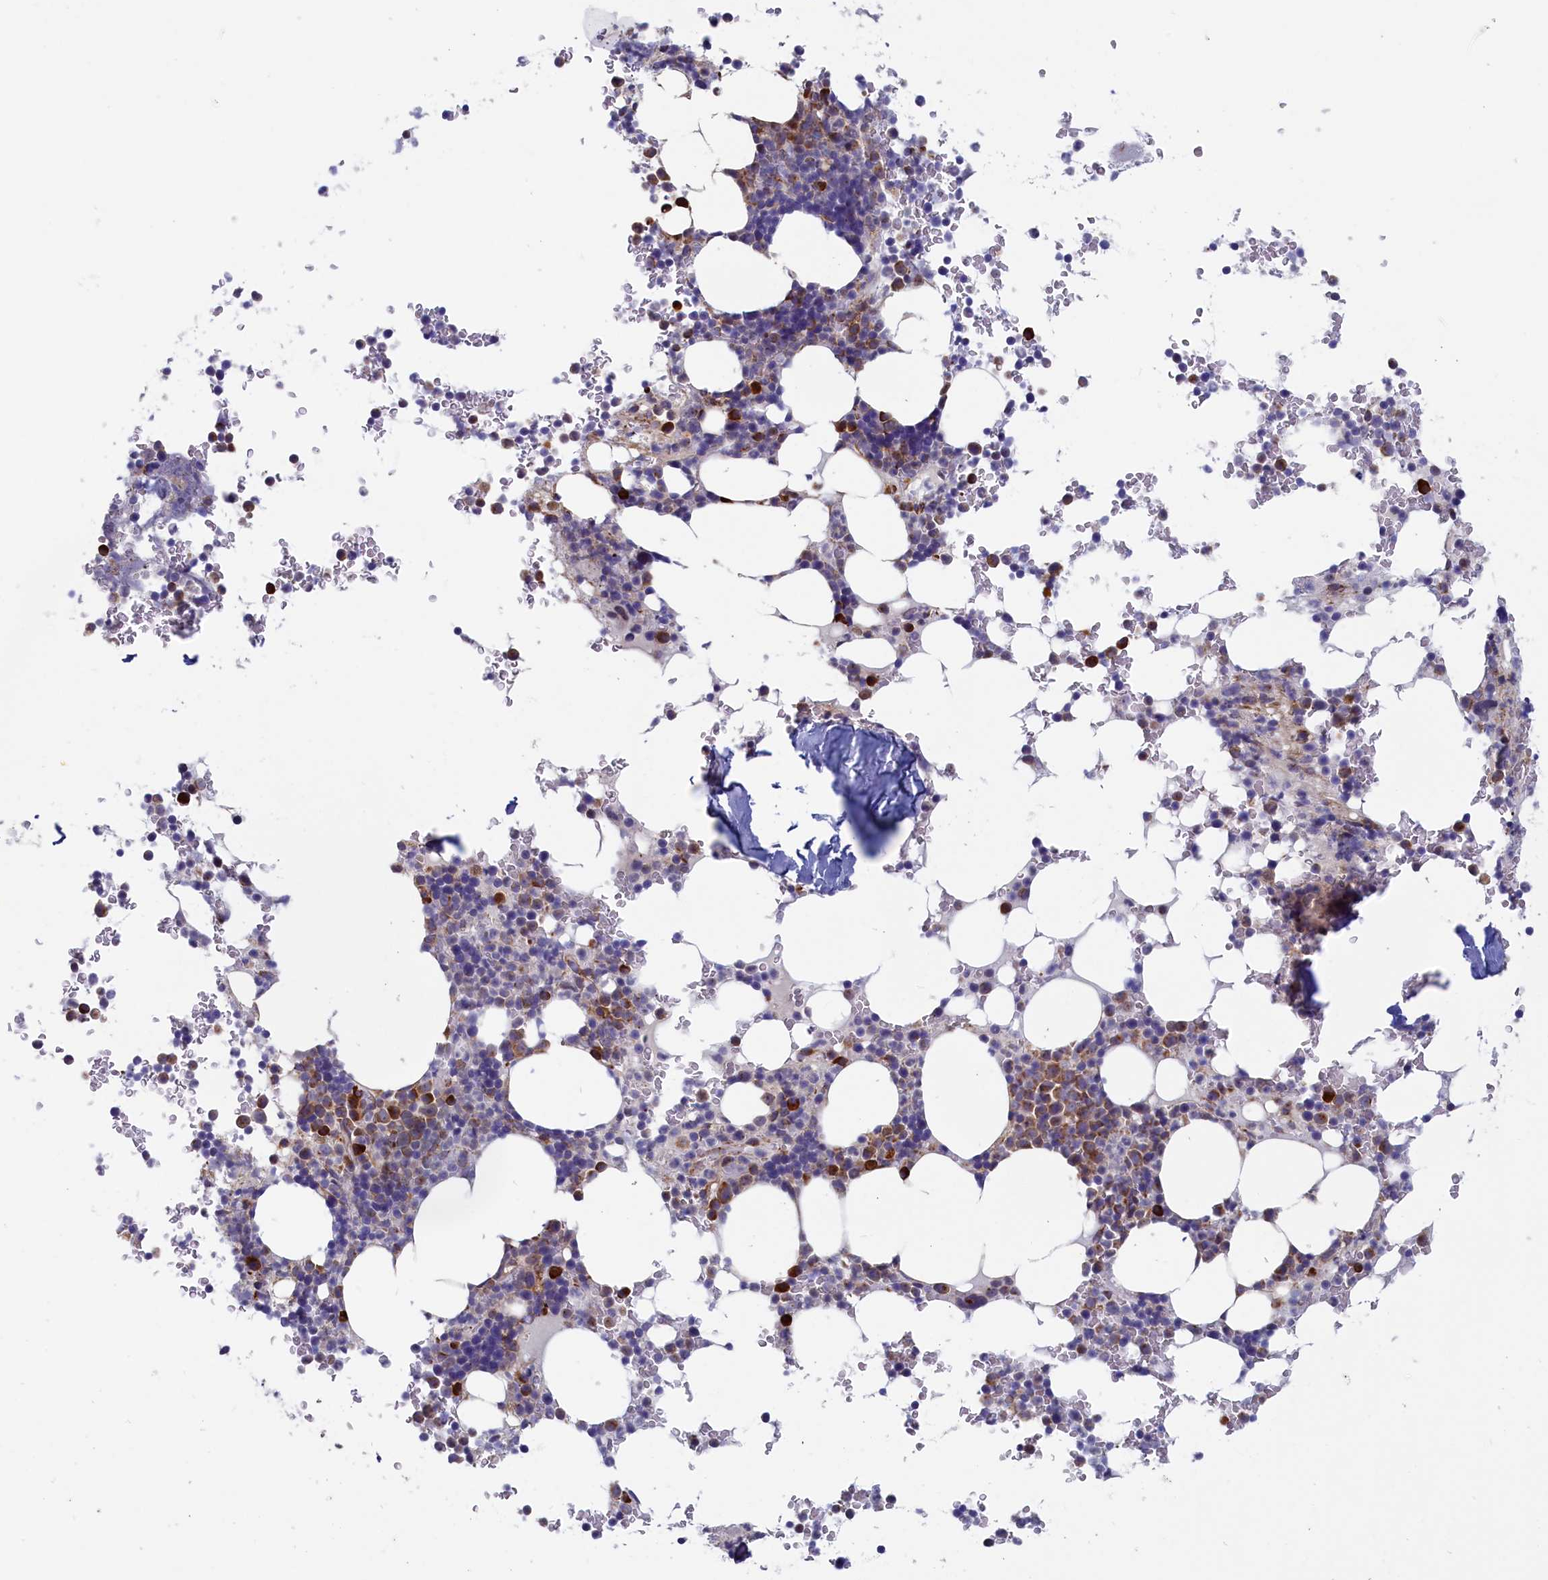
{"staining": {"intensity": "strong", "quantity": "<25%", "location": "cytoplasmic/membranous"}, "tissue": "bone marrow", "cell_type": "Hematopoietic cells", "image_type": "normal", "snomed": [{"axis": "morphology", "description": "Normal tissue, NOS"}, {"axis": "topography", "description": "Bone marrow"}], "caption": "About <25% of hematopoietic cells in unremarkable human bone marrow show strong cytoplasmic/membranous protein positivity as visualized by brown immunohistochemical staining.", "gene": "CCDC68", "patient": {"sex": "male", "age": 58}}